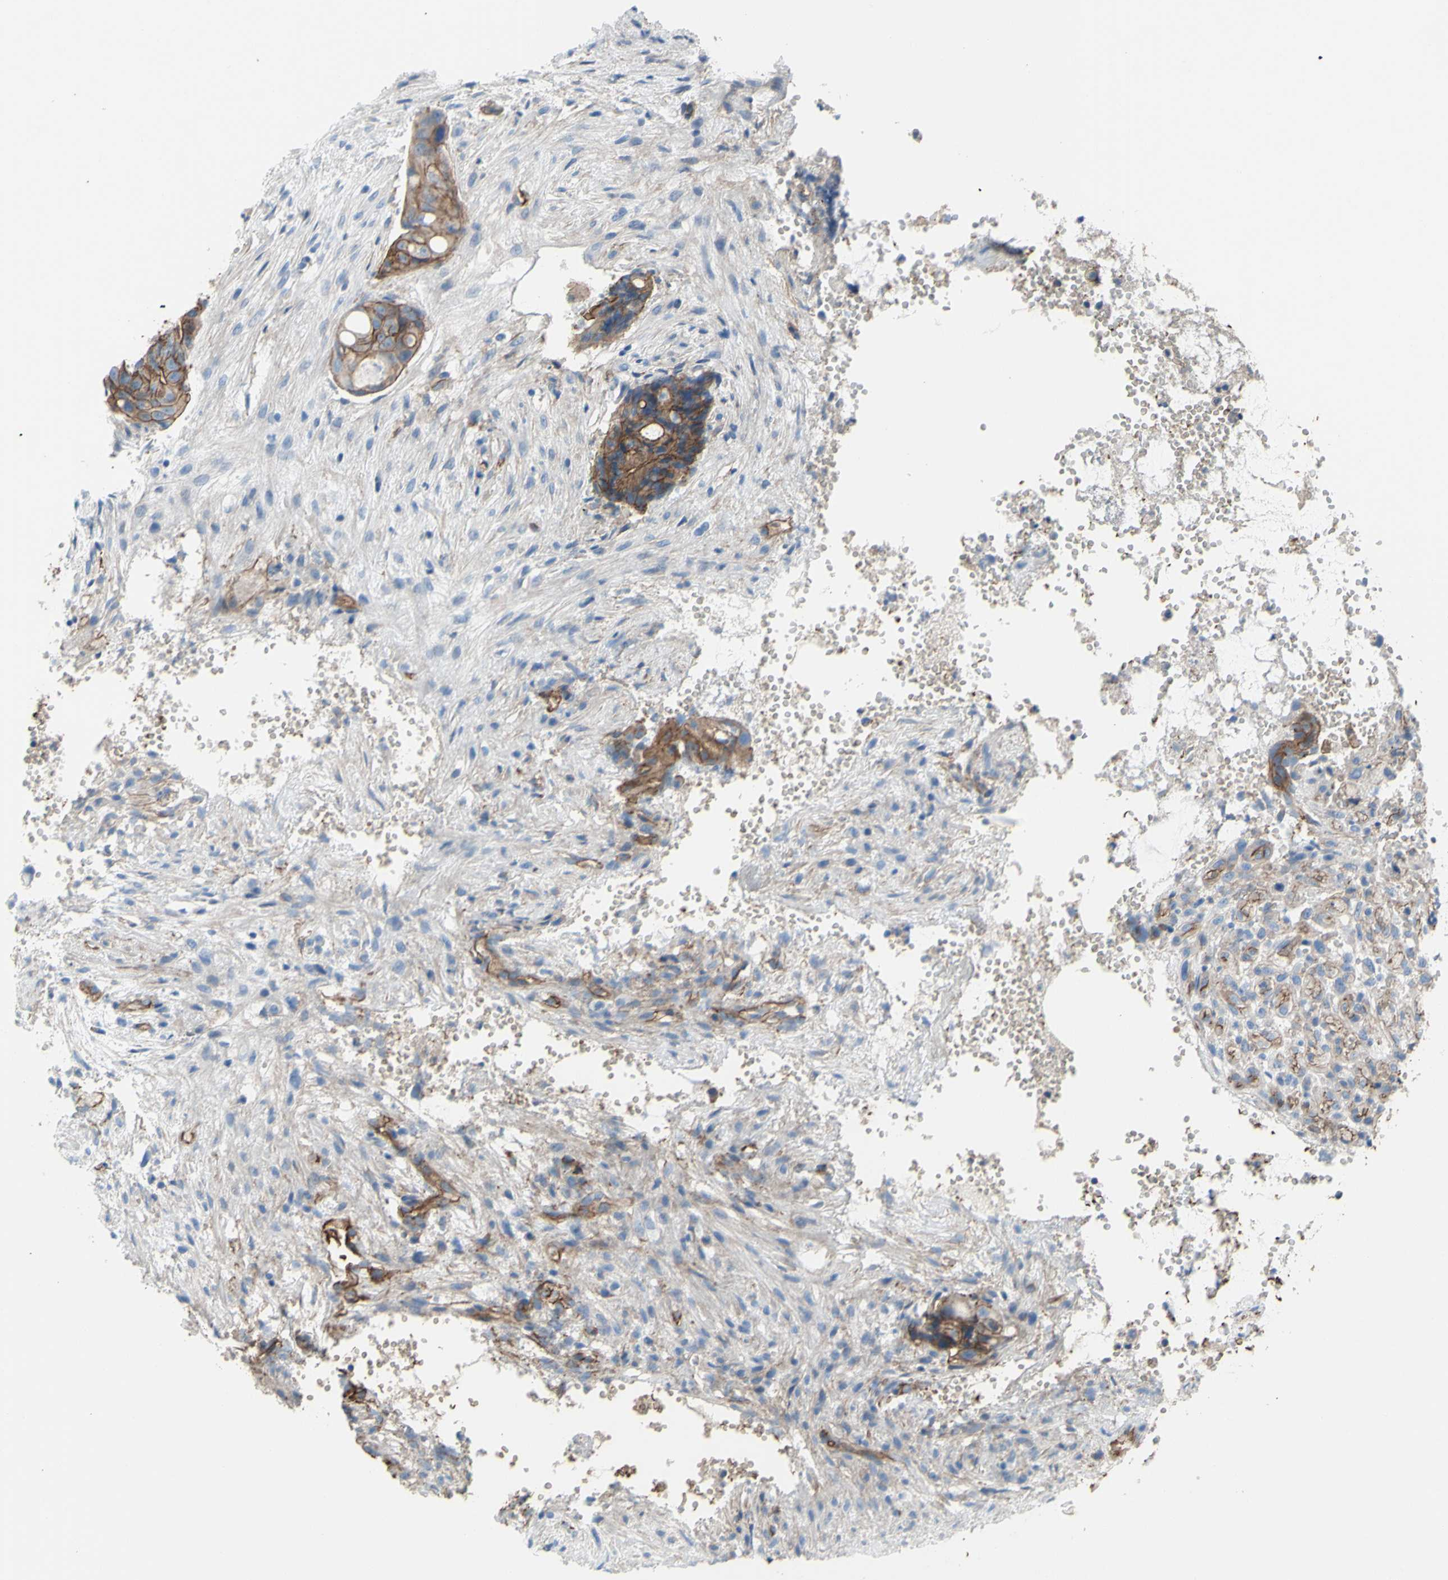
{"staining": {"intensity": "moderate", "quantity": ">75%", "location": "cytoplasmic/membranous"}, "tissue": "colorectal cancer", "cell_type": "Tumor cells", "image_type": "cancer", "snomed": [{"axis": "morphology", "description": "Adenocarcinoma, NOS"}, {"axis": "topography", "description": "Colon"}], "caption": "A medium amount of moderate cytoplasmic/membranous positivity is present in about >75% of tumor cells in colorectal cancer (adenocarcinoma) tissue.", "gene": "TPBG", "patient": {"sex": "female", "age": 57}}